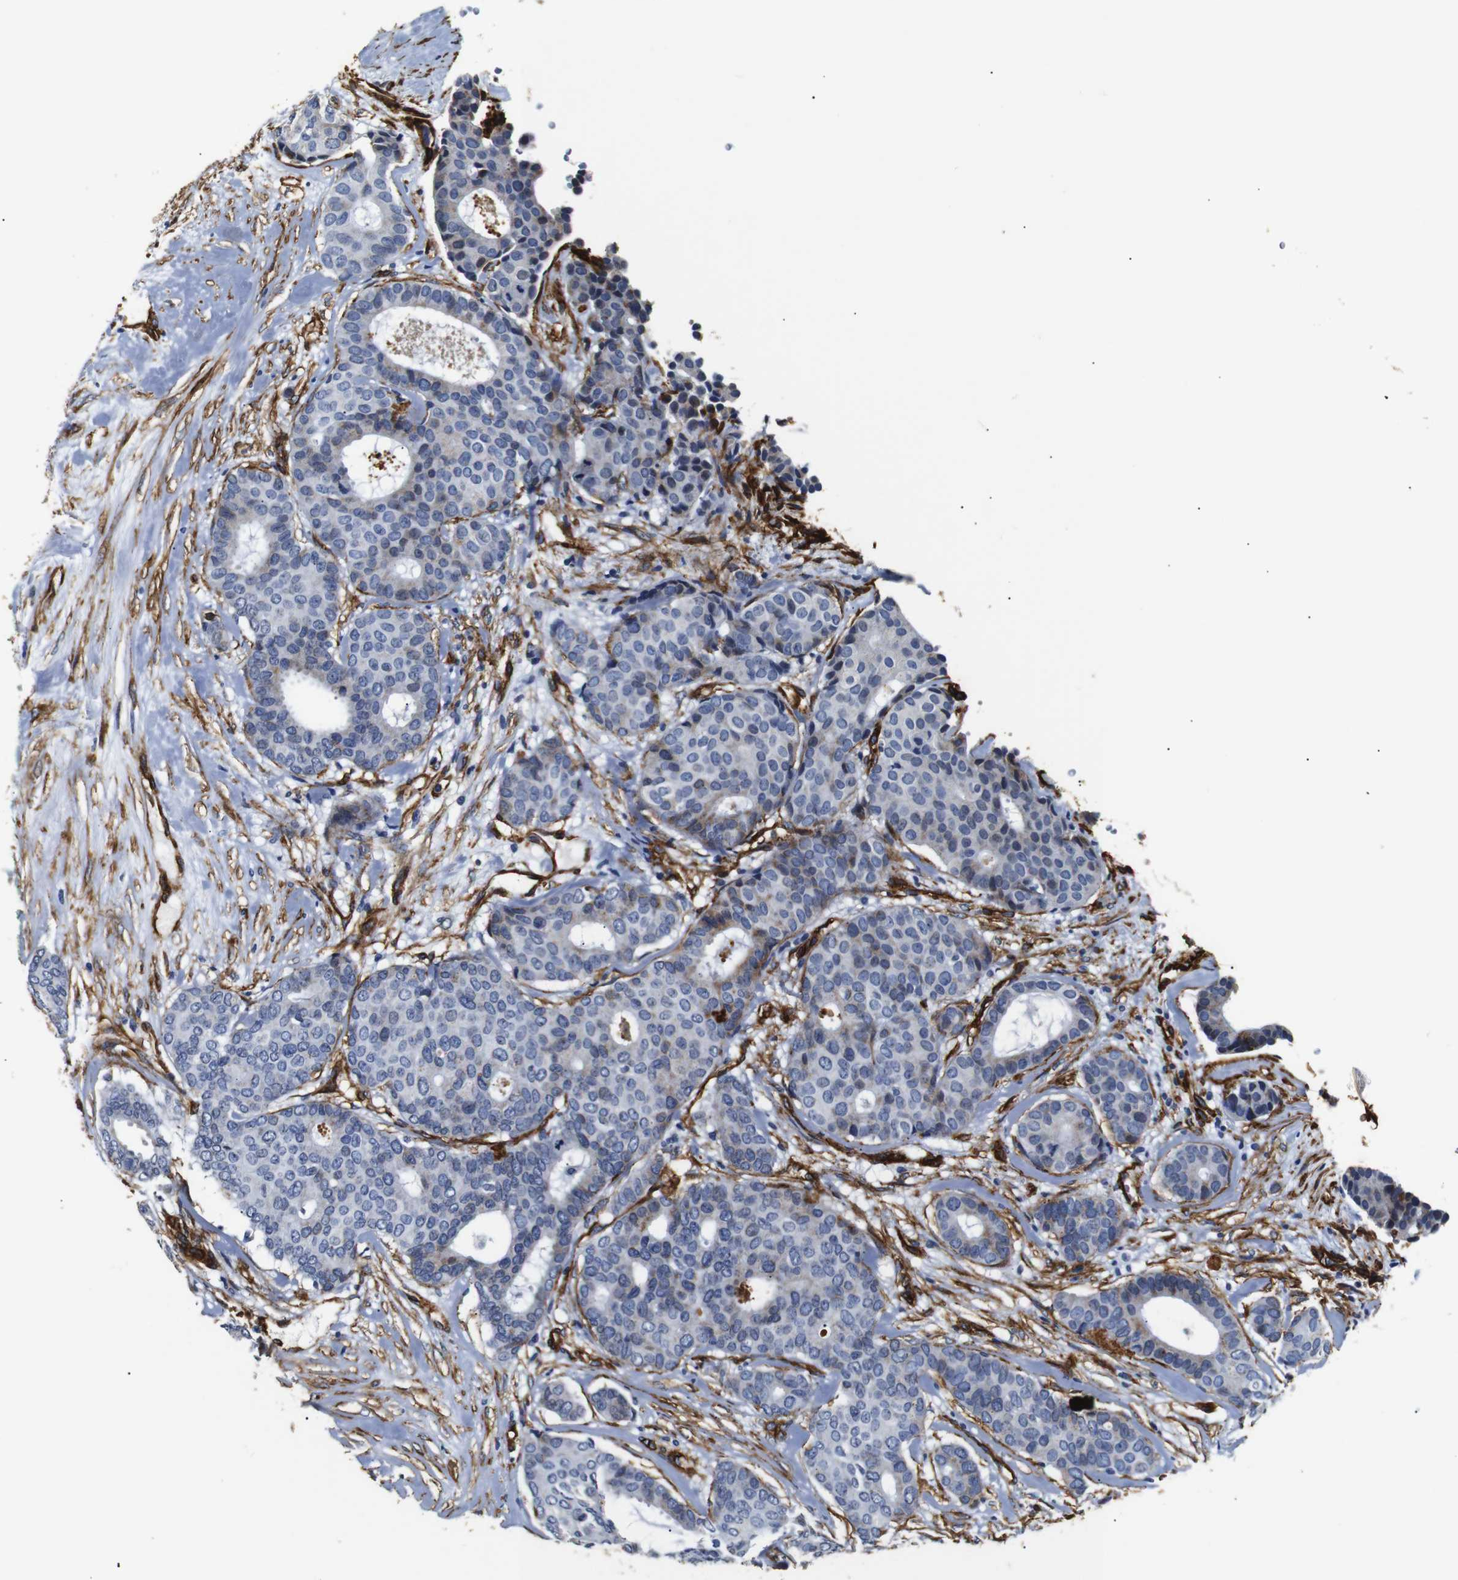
{"staining": {"intensity": "weak", "quantity": "<25%", "location": "cytoplasmic/membranous"}, "tissue": "breast cancer", "cell_type": "Tumor cells", "image_type": "cancer", "snomed": [{"axis": "morphology", "description": "Duct carcinoma"}, {"axis": "topography", "description": "Breast"}], "caption": "This photomicrograph is of intraductal carcinoma (breast) stained with IHC to label a protein in brown with the nuclei are counter-stained blue. There is no expression in tumor cells.", "gene": "CAV2", "patient": {"sex": "female", "age": 75}}